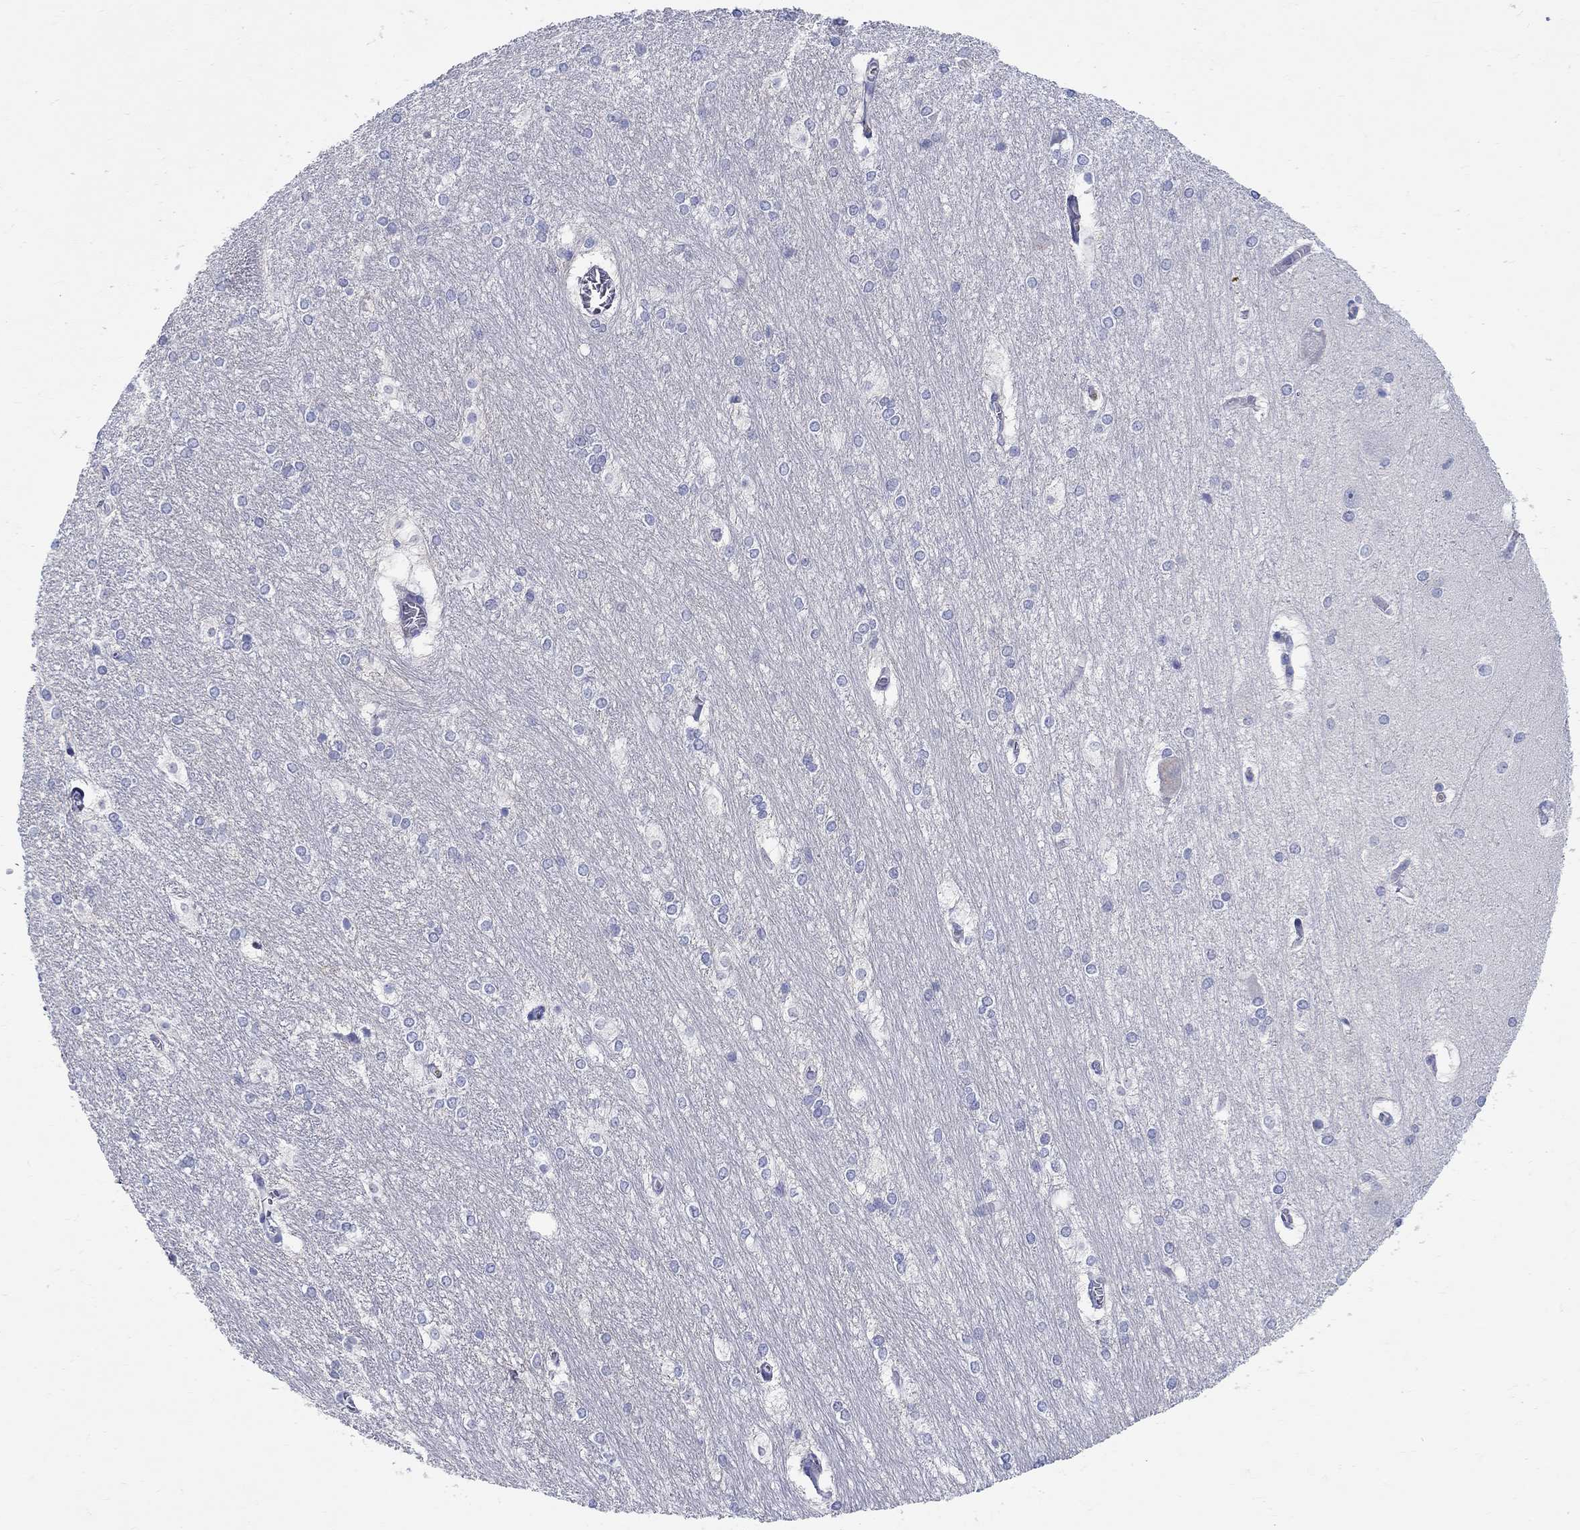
{"staining": {"intensity": "negative", "quantity": "none", "location": "none"}, "tissue": "hippocampus", "cell_type": "Glial cells", "image_type": "normal", "snomed": [{"axis": "morphology", "description": "Normal tissue, NOS"}, {"axis": "topography", "description": "Cerebral cortex"}, {"axis": "topography", "description": "Hippocampus"}], "caption": "Human hippocampus stained for a protein using immunohistochemistry displays no positivity in glial cells.", "gene": "CRYGA", "patient": {"sex": "female", "age": 19}}